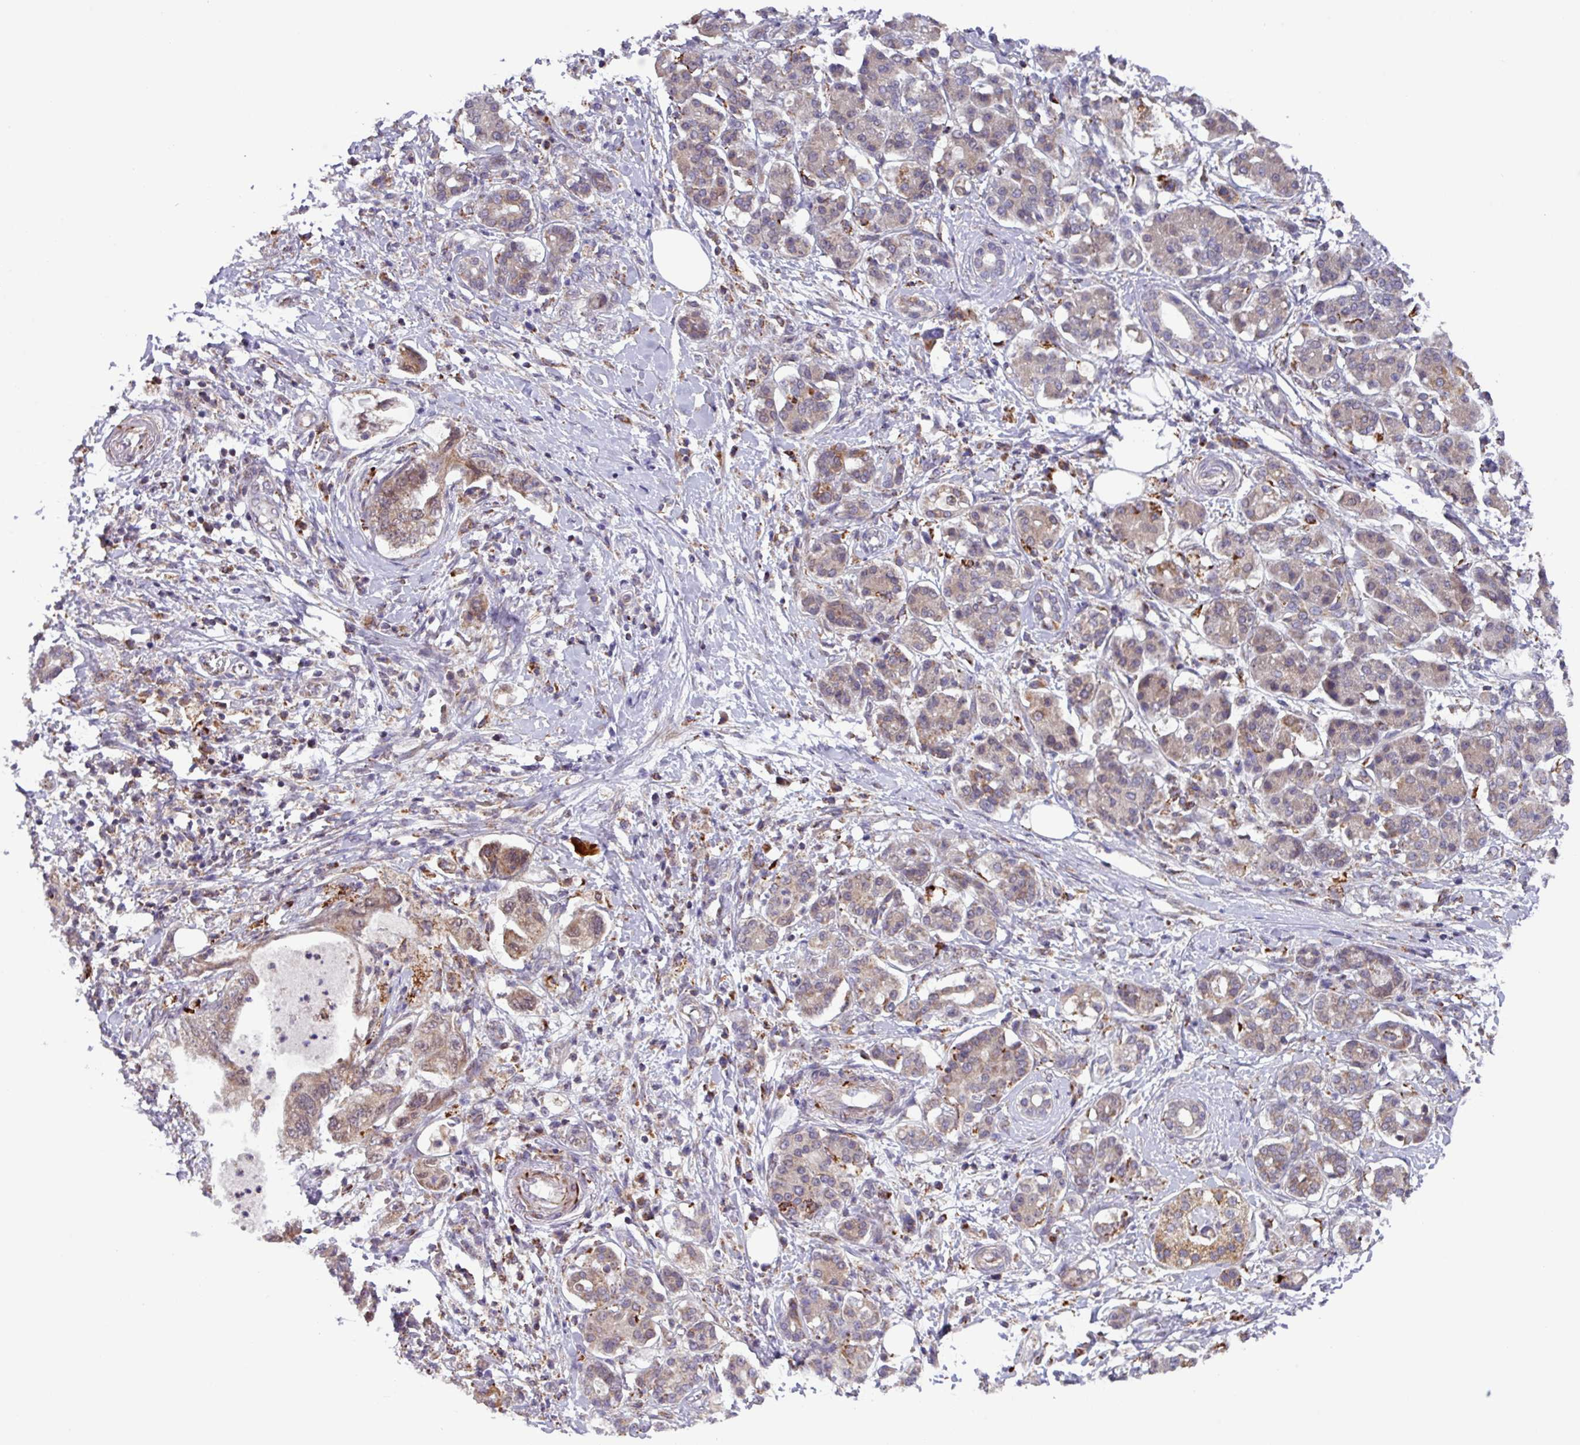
{"staining": {"intensity": "weak", "quantity": ">75%", "location": "cytoplasmic/membranous"}, "tissue": "pancreatic cancer", "cell_type": "Tumor cells", "image_type": "cancer", "snomed": [{"axis": "morphology", "description": "Adenocarcinoma, NOS"}, {"axis": "topography", "description": "Pancreas"}], "caption": "Immunohistochemical staining of adenocarcinoma (pancreatic) demonstrates weak cytoplasmic/membranous protein expression in about >75% of tumor cells.", "gene": "AKIRIN1", "patient": {"sex": "female", "age": 73}}